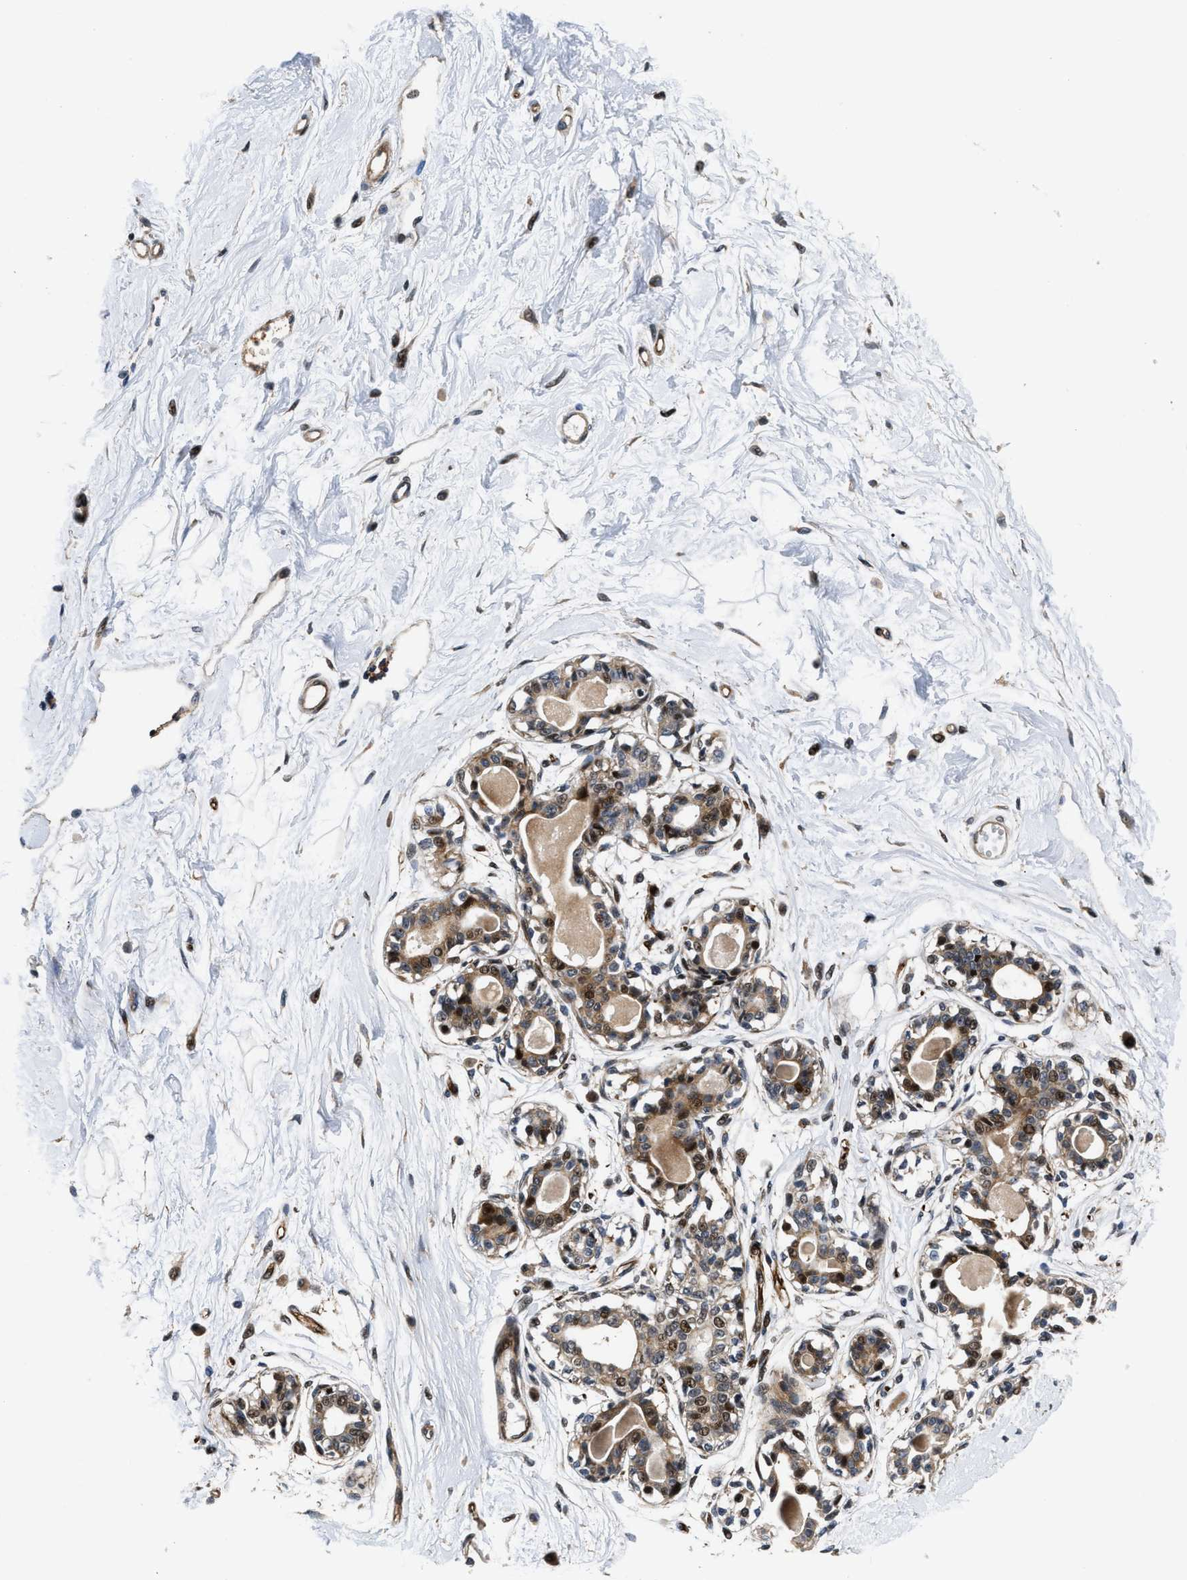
{"staining": {"intensity": "weak", "quantity": ">75%", "location": "cytoplasmic/membranous"}, "tissue": "breast", "cell_type": "Adipocytes", "image_type": "normal", "snomed": [{"axis": "morphology", "description": "Normal tissue, NOS"}, {"axis": "topography", "description": "Breast"}], "caption": "Adipocytes demonstrate low levels of weak cytoplasmic/membranous staining in about >75% of cells in unremarkable breast. Ihc stains the protein in brown and the nuclei are stained blue.", "gene": "ALDH3A2", "patient": {"sex": "female", "age": 45}}